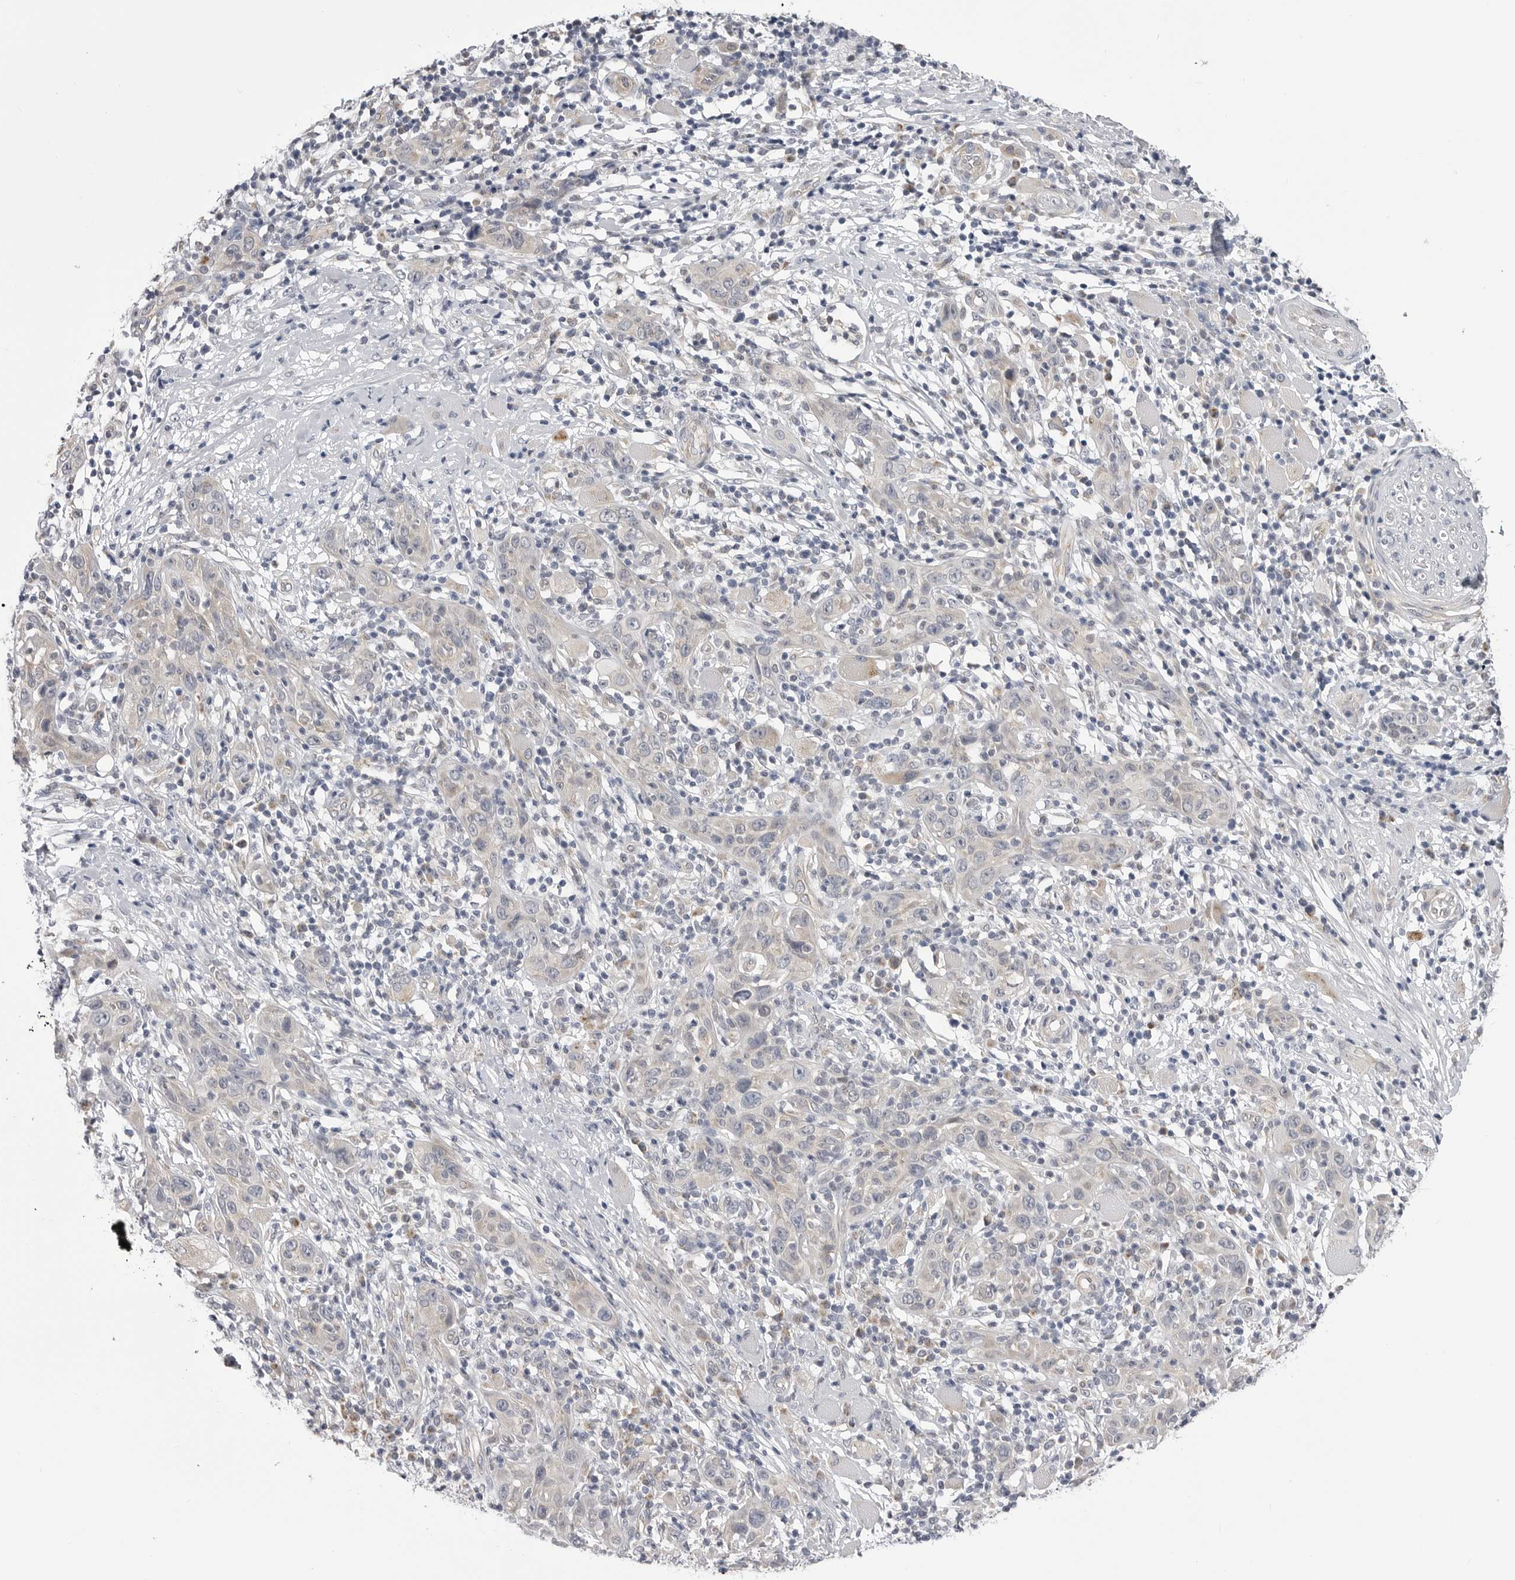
{"staining": {"intensity": "weak", "quantity": "<25%", "location": "cytoplasmic/membranous"}, "tissue": "skin cancer", "cell_type": "Tumor cells", "image_type": "cancer", "snomed": [{"axis": "morphology", "description": "Squamous cell carcinoma, NOS"}, {"axis": "topography", "description": "Skin"}], "caption": "The photomicrograph reveals no staining of tumor cells in squamous cell carcinoma (skin). (Immunohistochemistry (ihc), brightfield microscopy, high magnification).", "gene": "FH", "patient": {"sex": "female", "age": 88}}